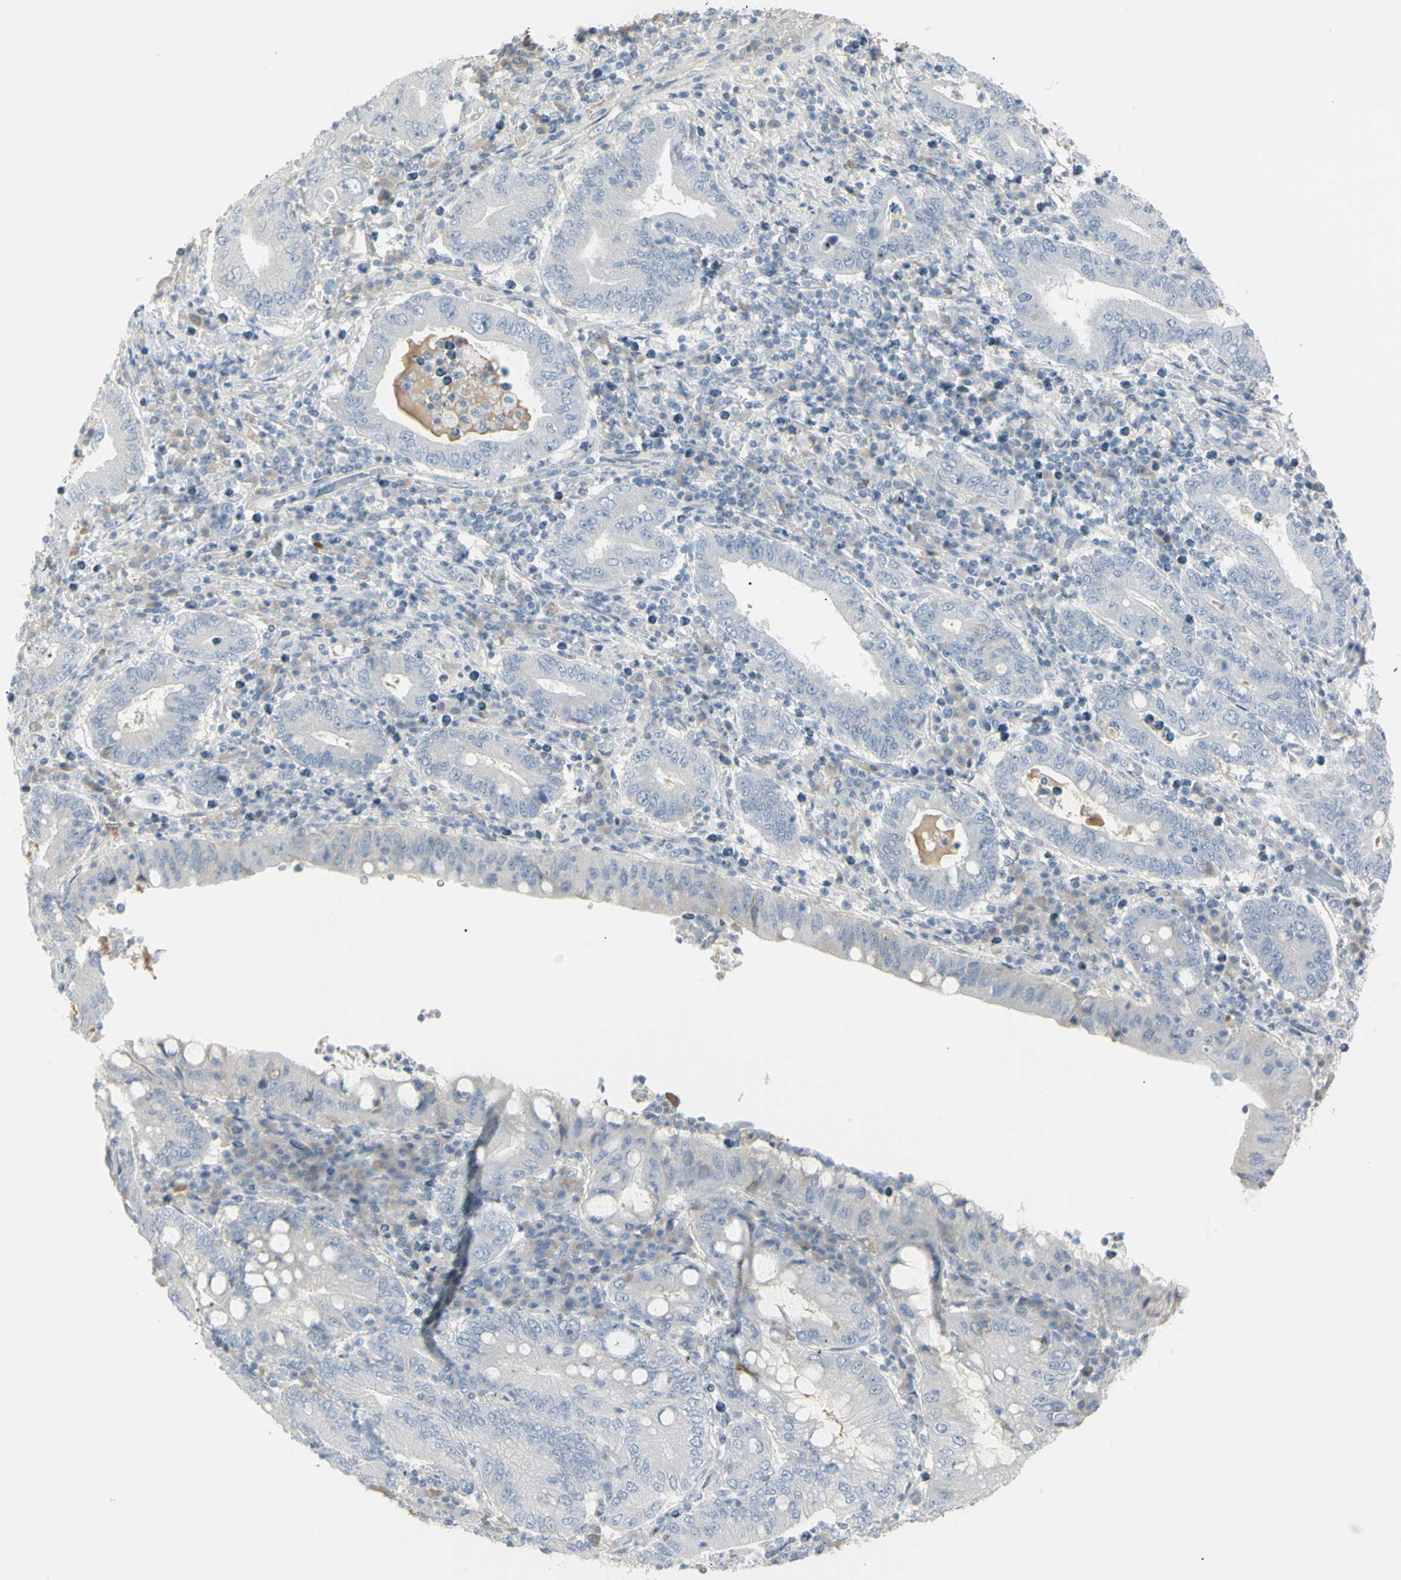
{"staining": {"intensity": "negative", "quantity": "none", "location": "none"}, "tissue": "stomach cancer", "cell_type": "Tumor cells", "image_type": "cancer", "snomed": [{"axis": "morphology", "description": "Normal tissue, NOS"}, {"axis": "morphology", "description": "Adenocarcinoma, NOS"}, {"axis": "topography", "description": "Esophagus"}, {"axis": "topography", "description": "Stomach, upper"}, {"axis": "topography", "description": "Peripheral nerve tissue"}], "caption": "Immunohistochemical staining of stomach adenocarcinoma demonstrates no significant staining in tumor cells.", "gene": "PIP", "patient": {"sex": "male", "age": 62}}